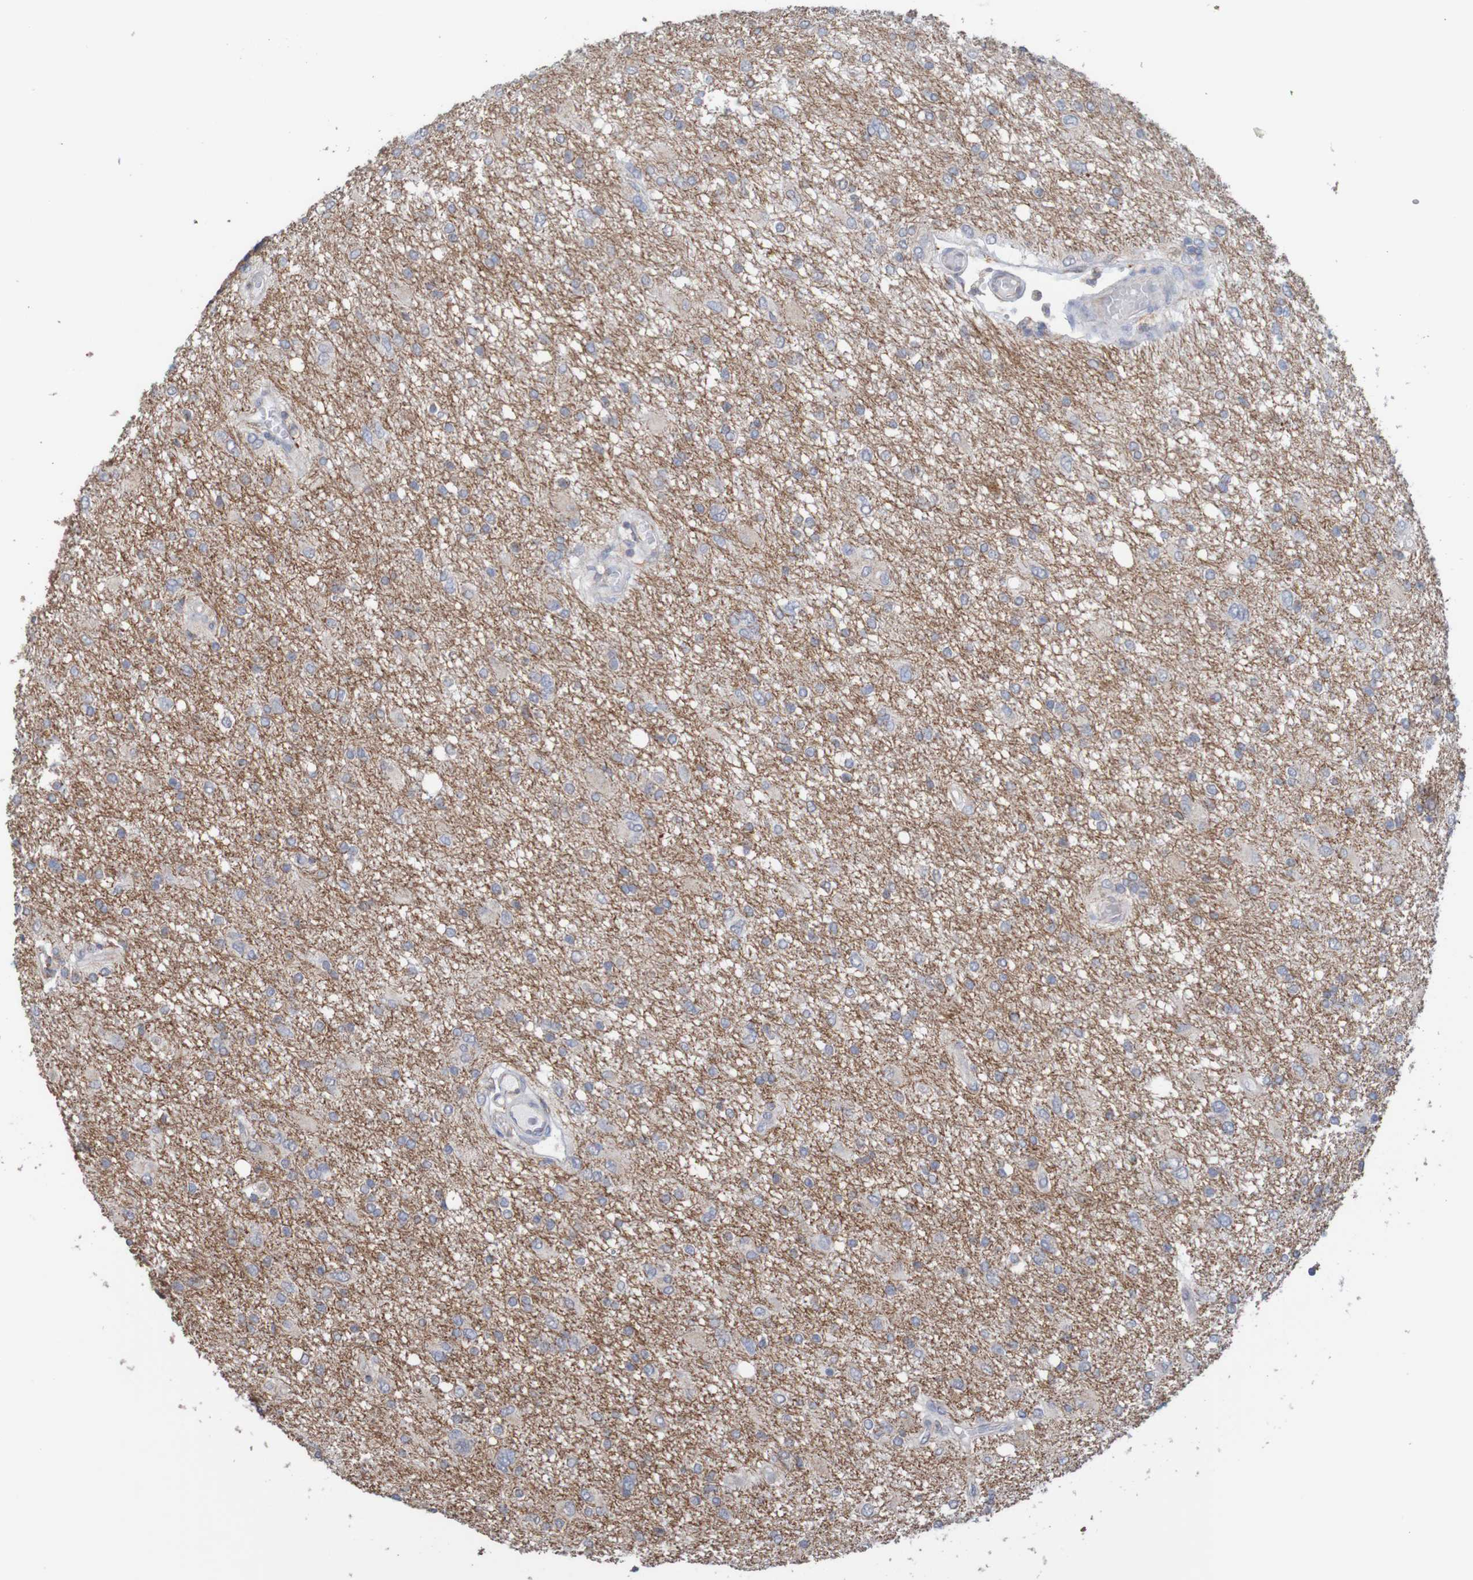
{"staining": {"intensity": "negative", "quantity": "none", "location": "none"}, "tissue": "glioma", "cell_type": "Tumor cells", "image_type": "cancer", "snomed": [{"axis": "morphology", "description": "Glioma, malignant, High grade"}, {"axis": "topography", "description": "Brain"}], "caption": "Immunohistochemical staining of human glioma demonstrates no significant positivity in tumor cells.", "gene": "PDIA3", "patient": {"sex": "female", "age": 59}}